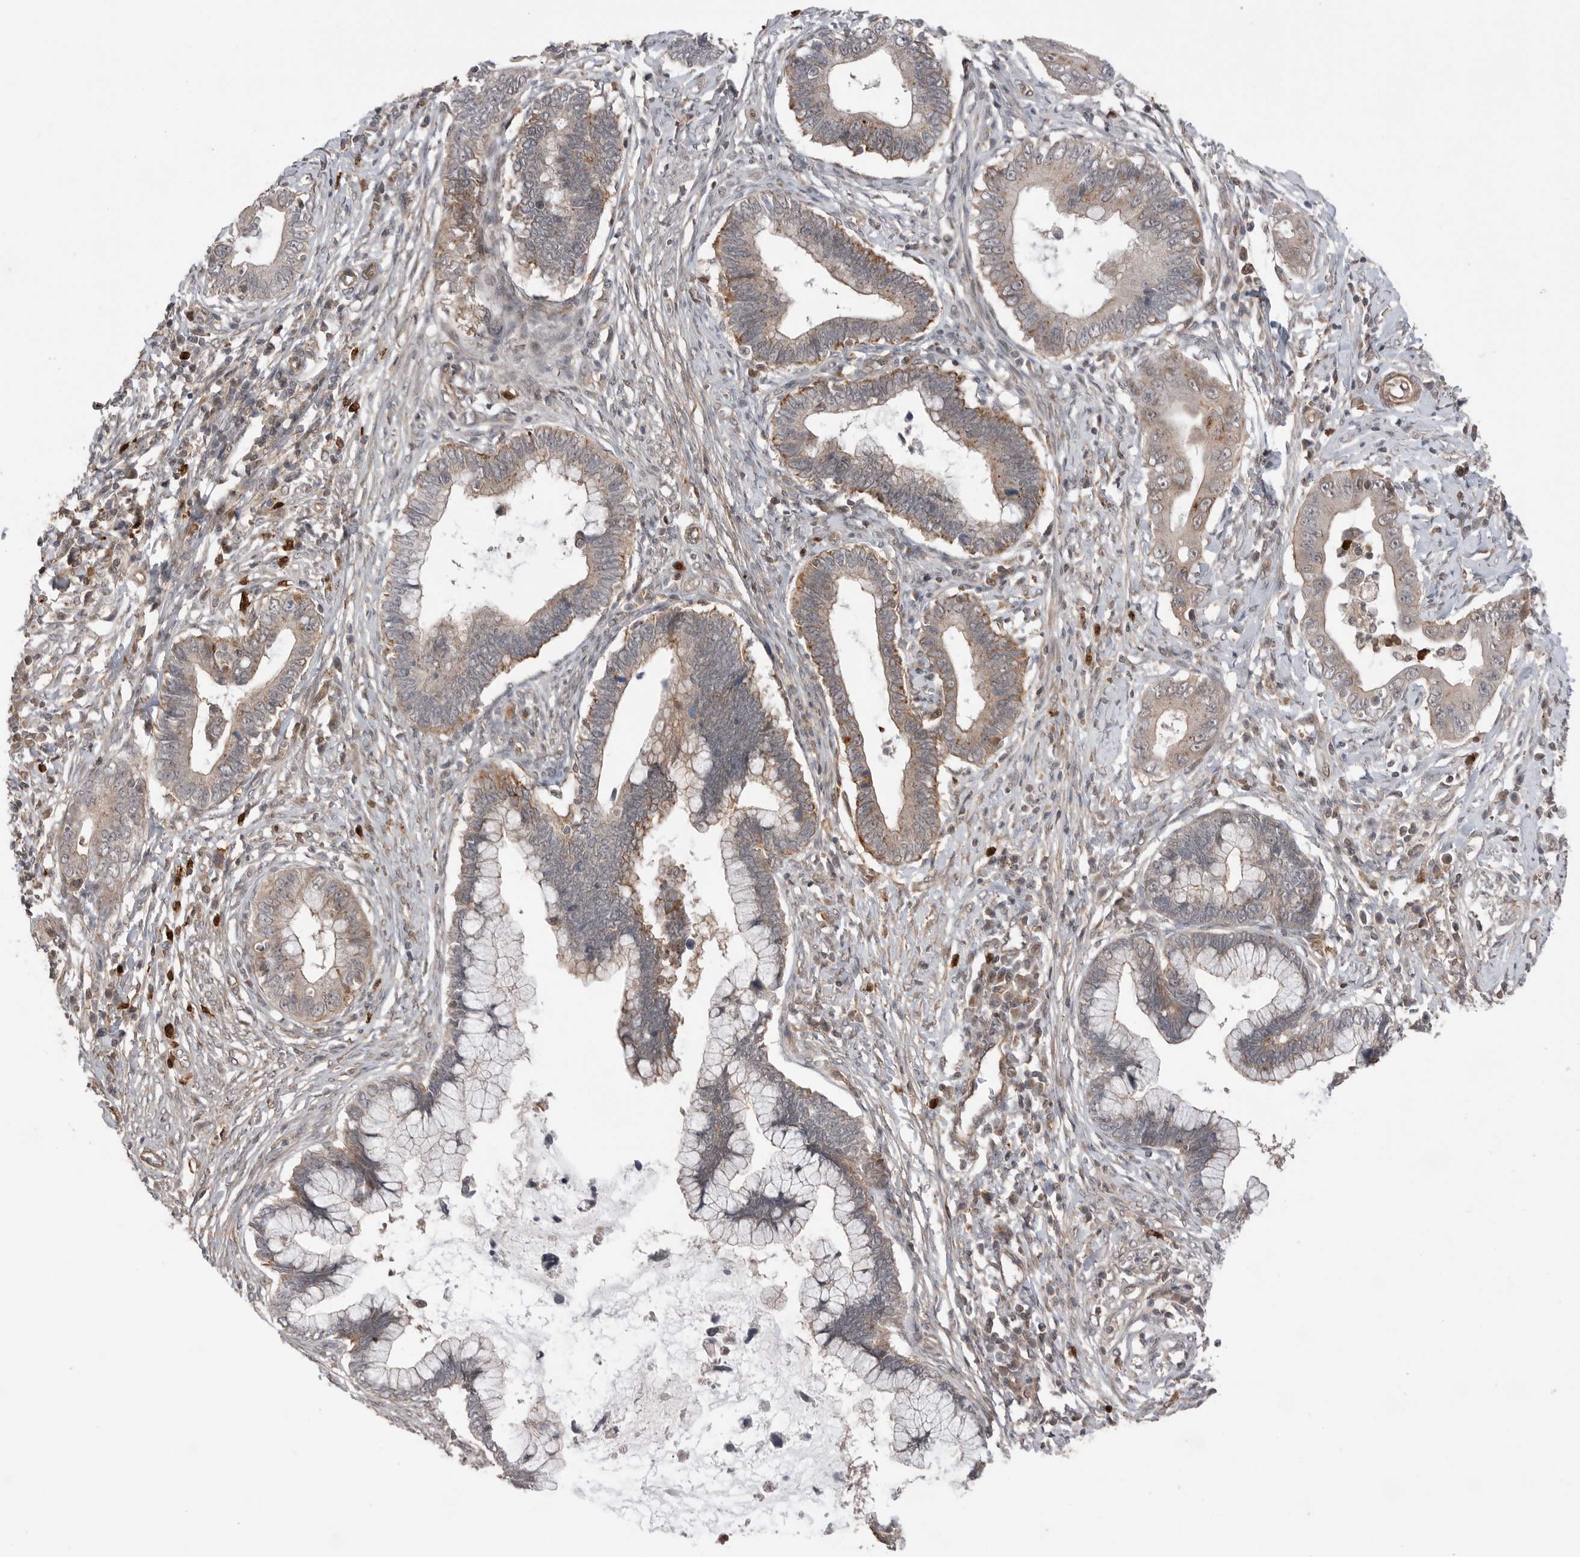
{"staining": {"intensity": "weak", "quantity": "<25%", "location": "cytoplasmic/membranous"}, "tissue": "cervical cancer", "cell_type": "Tumor cells", "image_type": "cancer", "snomed": [{"axis": "morphology", "description": "Adenocarcinoma, NOS"}, {"axis": "topography", "description": "Cervix"}], "caption": "Protein analysis of cervical cancer (adenocarcinoma) reveals no significant staining in tumor cells.", "gene": "PEAK1", "patient": {"sex": "female", "age": 44}}